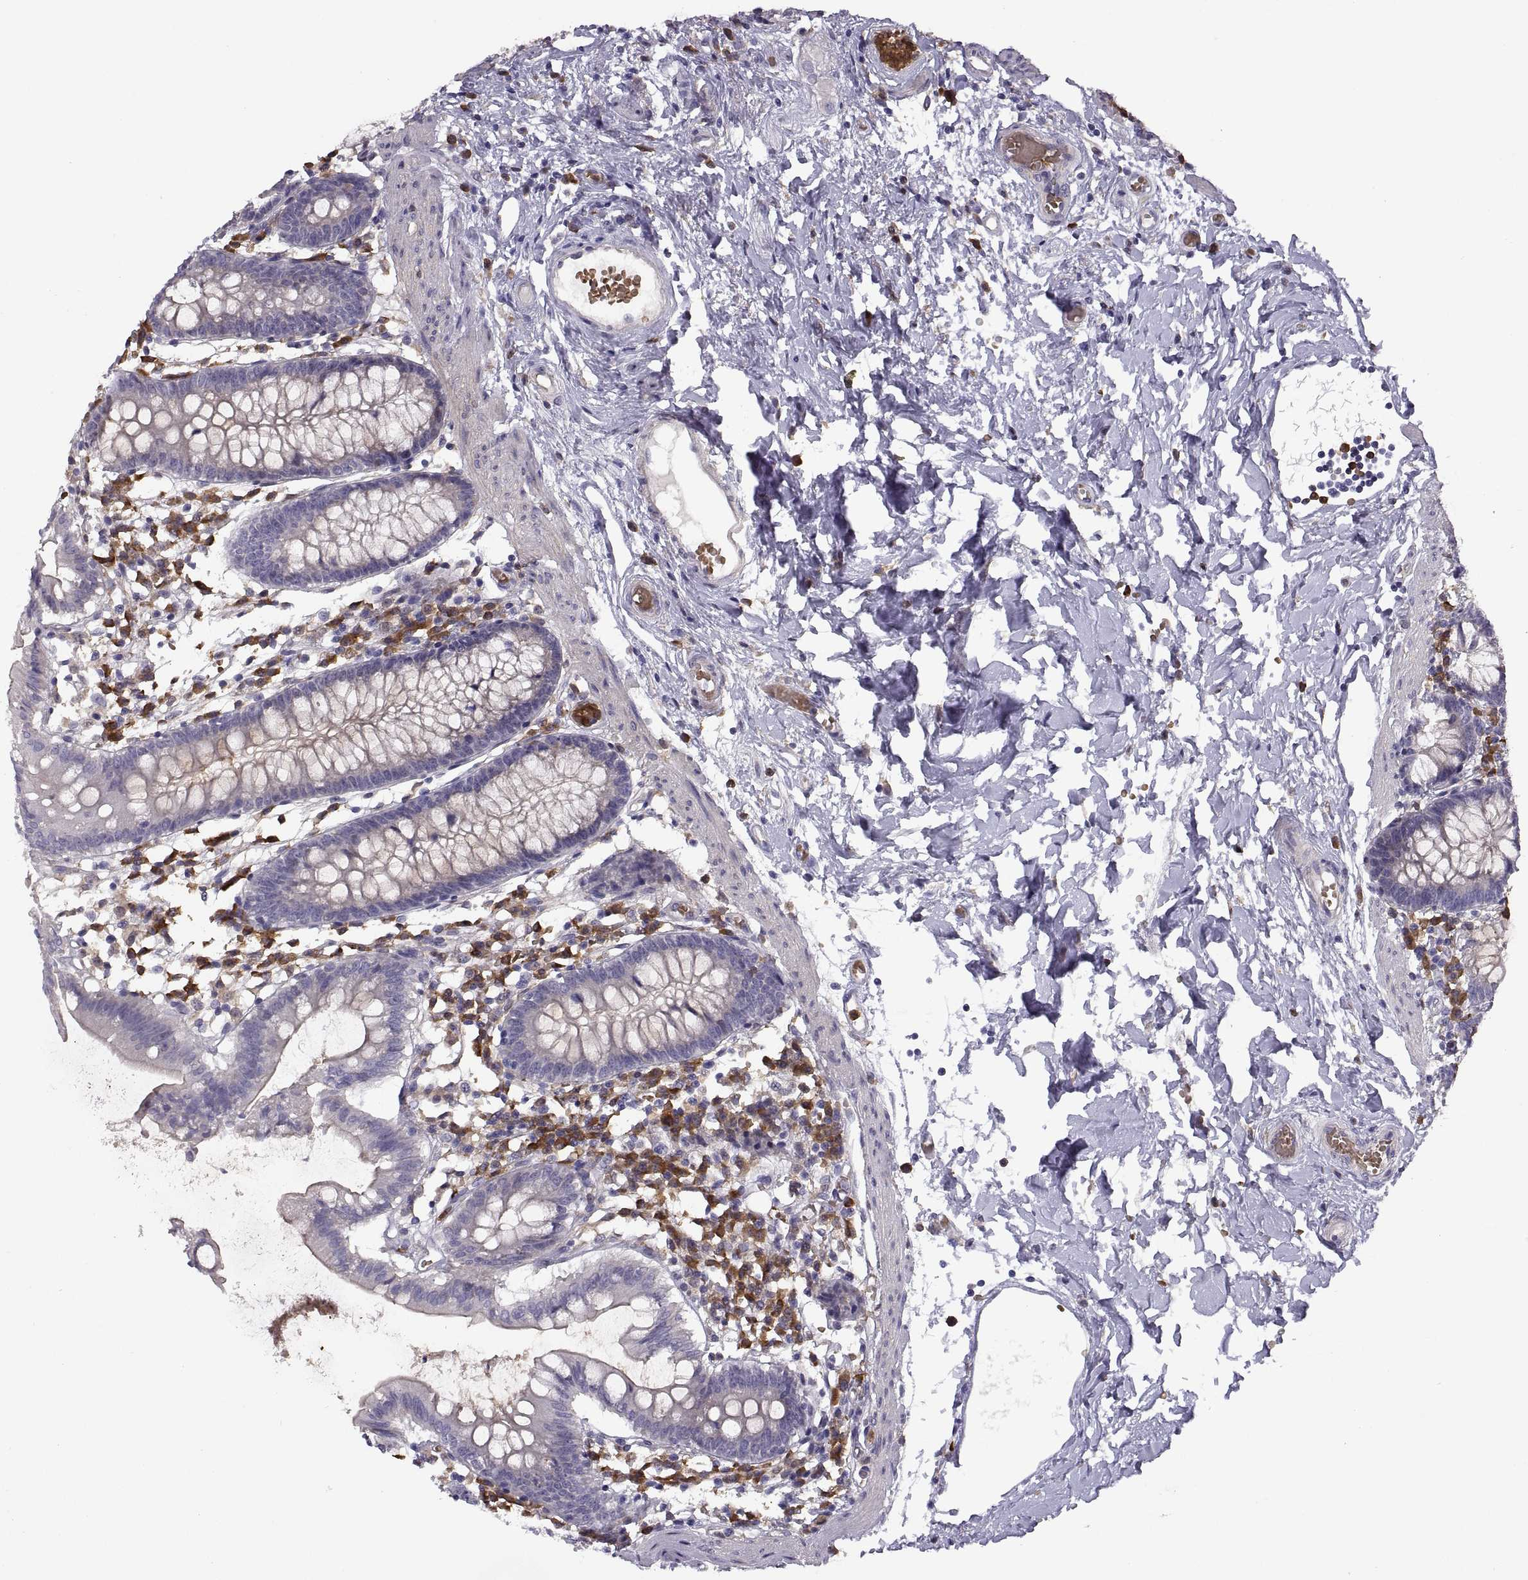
{"staining": {"intensity": "negative", "quantity": "none", "location": "none"}, "tissue": "small intestine", "cell_type": "Glandular cells", "image_type": "normal", "snomed": [{"axis": "morphology", "description": "Normal tissue, NOS"}, {"axis": "topography", "description": "Small intestine"}], "caption": "This is a image of IHC staining of unremarkable small intestine, which shows no positivity in glandular cells.", "gene": "DOK3", "patient": {"sex": "female", "age": 90}}